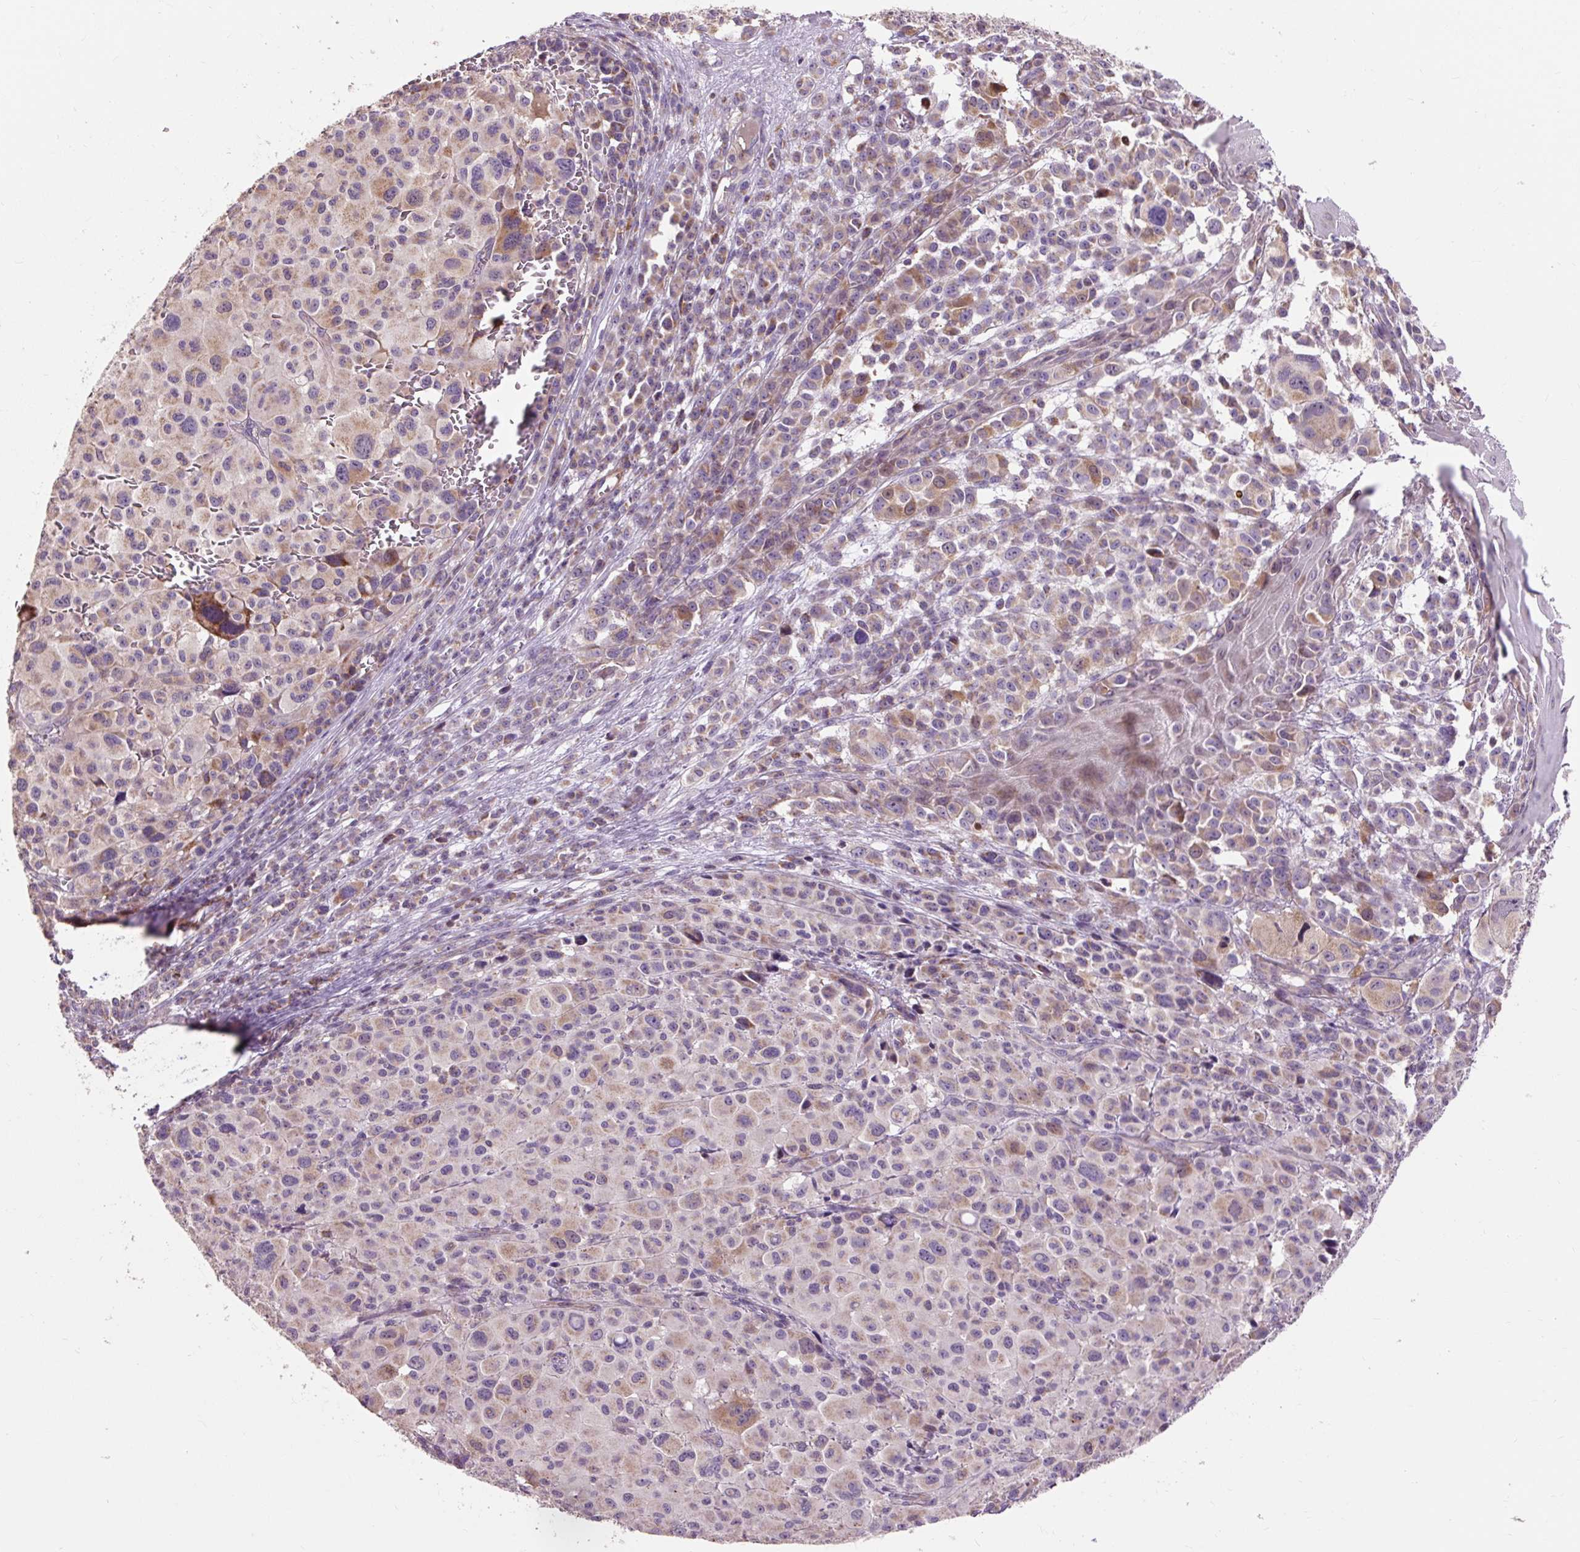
{"staining": {"intensity": "moderate", "quantity": "<25%", "location": "cytoplasmic/membranous"}, "tissue": "melanoma", "cell_type": "Tumor cells", "image_type": "cancer", "snomed": [{"axis": "morphology", "description": "Malignant melanoma, NOS"}, {"axis": "topography", "description": "Skin"}], "caption": "An image showing moderate cytoplasmic/membranous expression in about <25% of tumor cells in melanoma, as visualized by brown immunohistochemical staining.", "gene": "PRIMPOL", "patient": {"sex": "female", "age": 74}}